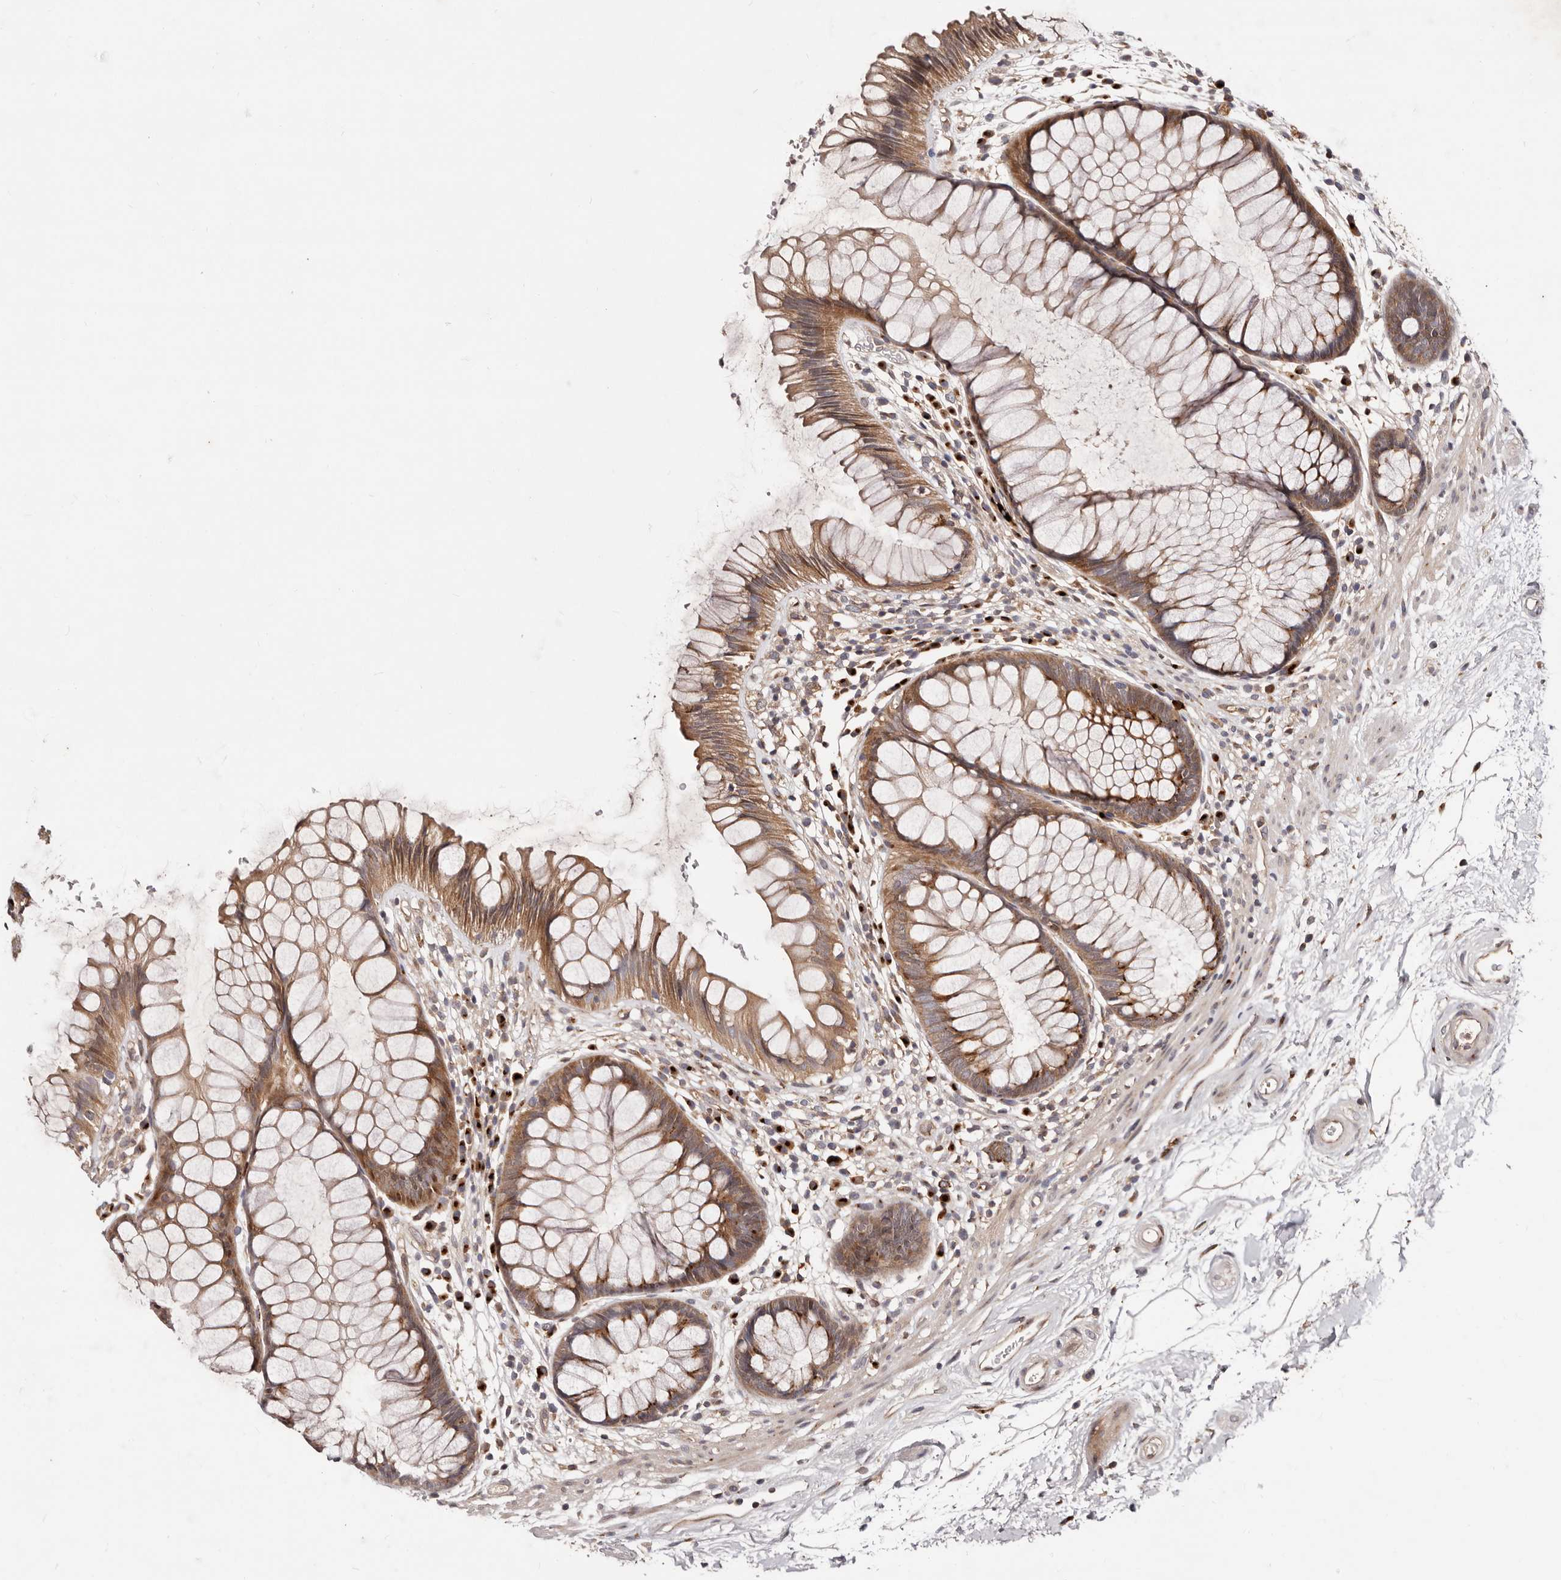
{"staining": {"intensity": "moderate", "quantity": ">75%", "location": "cytoplasmic/membranous"}, "tissue": "rectum", "cell_type": "Glandular cells", "image_type": "normal", "snomed": [{"axis": "morphology", "description": "Normal tissue, NOS"}, {"axis": "topography", "description": "Rectum"}], "caption": "Rectum stained with immunohistochemistry exhibits moderate cytoplasmic/membranous positivity in about >75% of glandular cells.", "gene": "DACT2", "patient": {"sex": "male", "age": 51}}